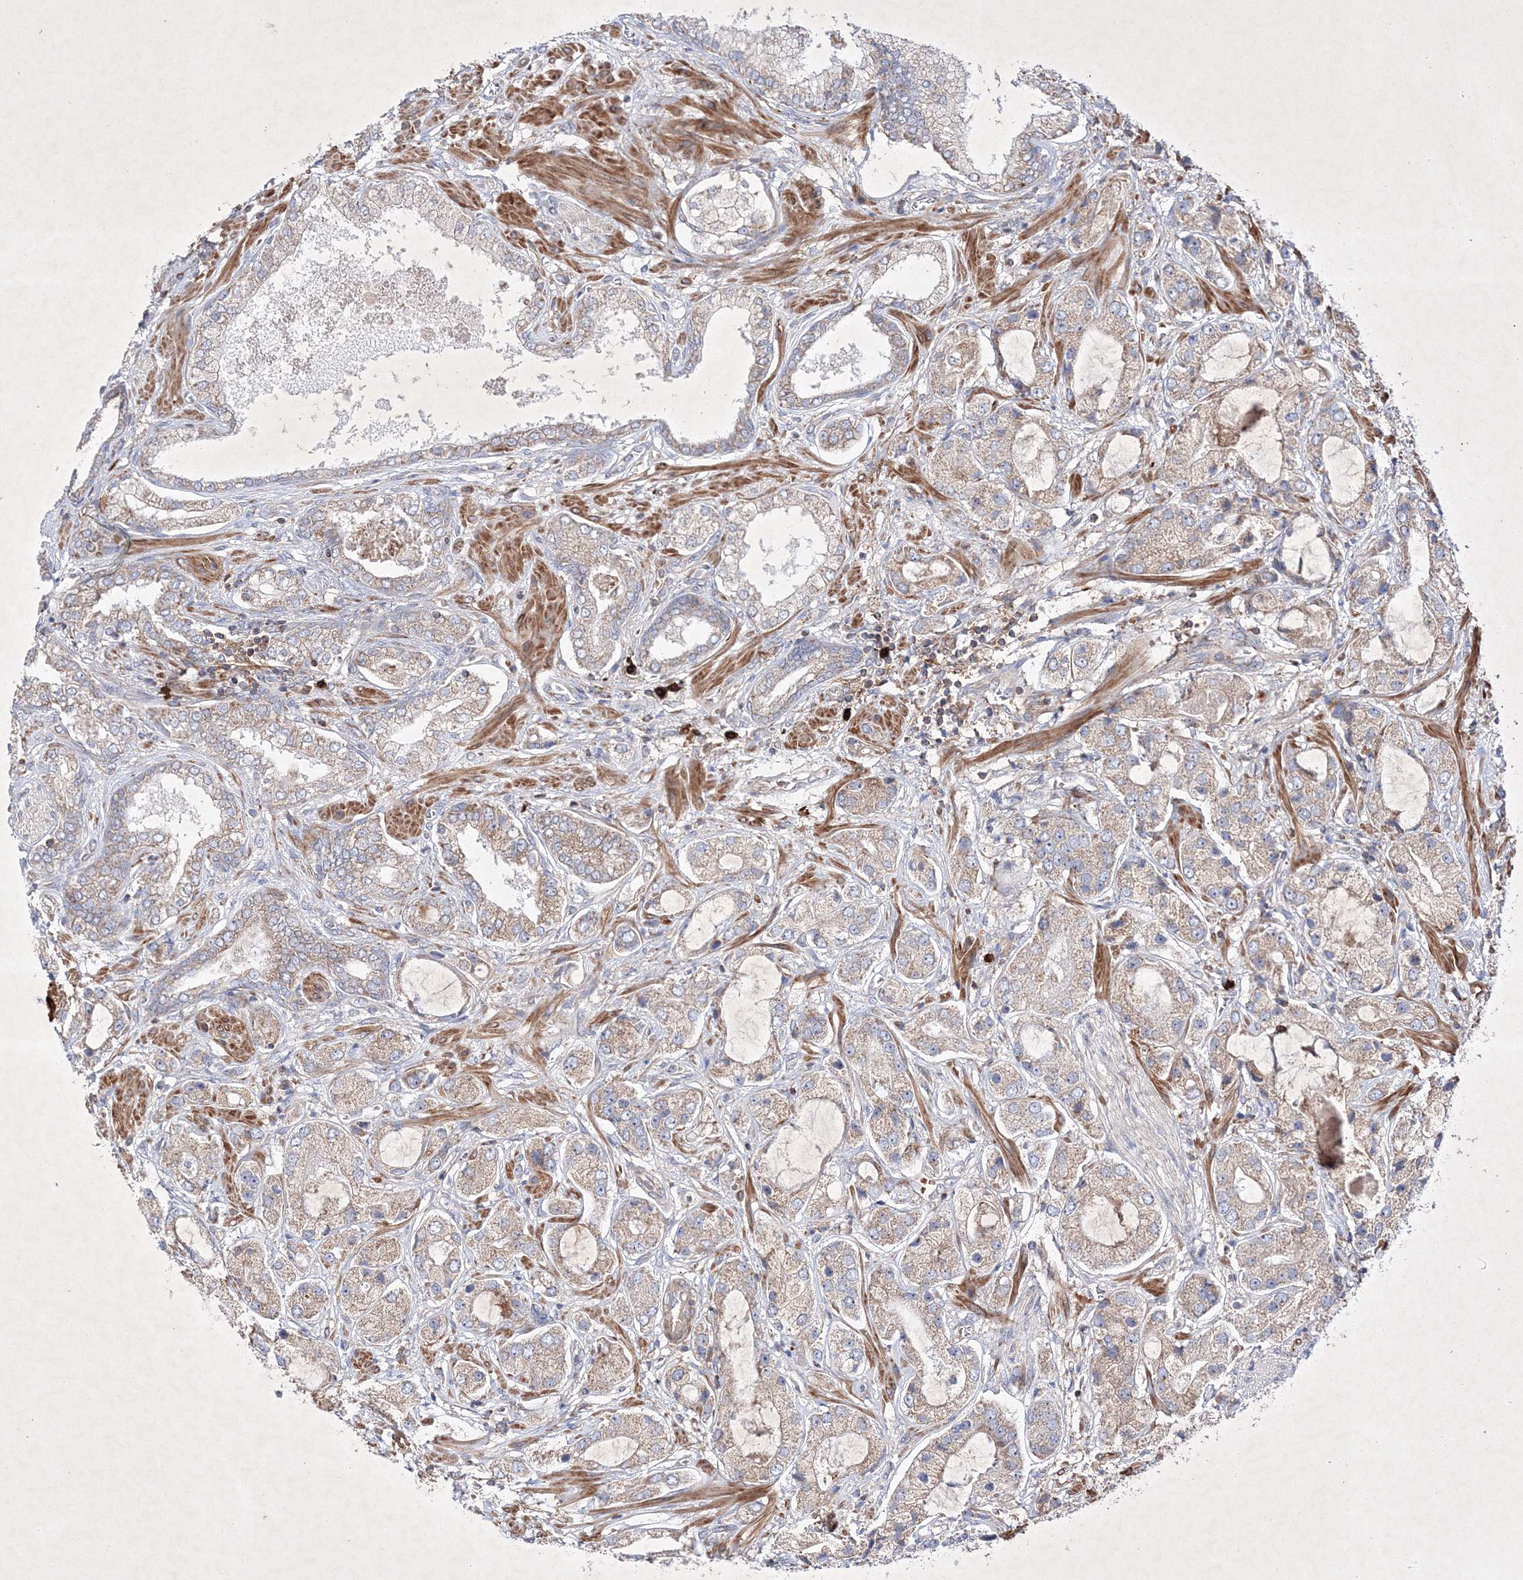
{"staining": {"intensity": "moderate", "quantity": ">75%", "location": "cytoplasmic/membranous"}, "tissue": "prostate cancer", "cell_type": "Tumor cells", "image_type": "cancer", "snomed": [{"axis": "morphology", "description": "Adenocarcinoma, High grade"}, {"axis": "topography", "description": "Prostate"}], "caption": "Adenocarcinoma (high-grade) (prostate) tissue displays moderate cytoplasmic/membranous positivity in about >75% of tumor cells, visualized by immunohistochemistry.", "gene": "OPA1", "patient": {"sex": "male", "age": 59}}